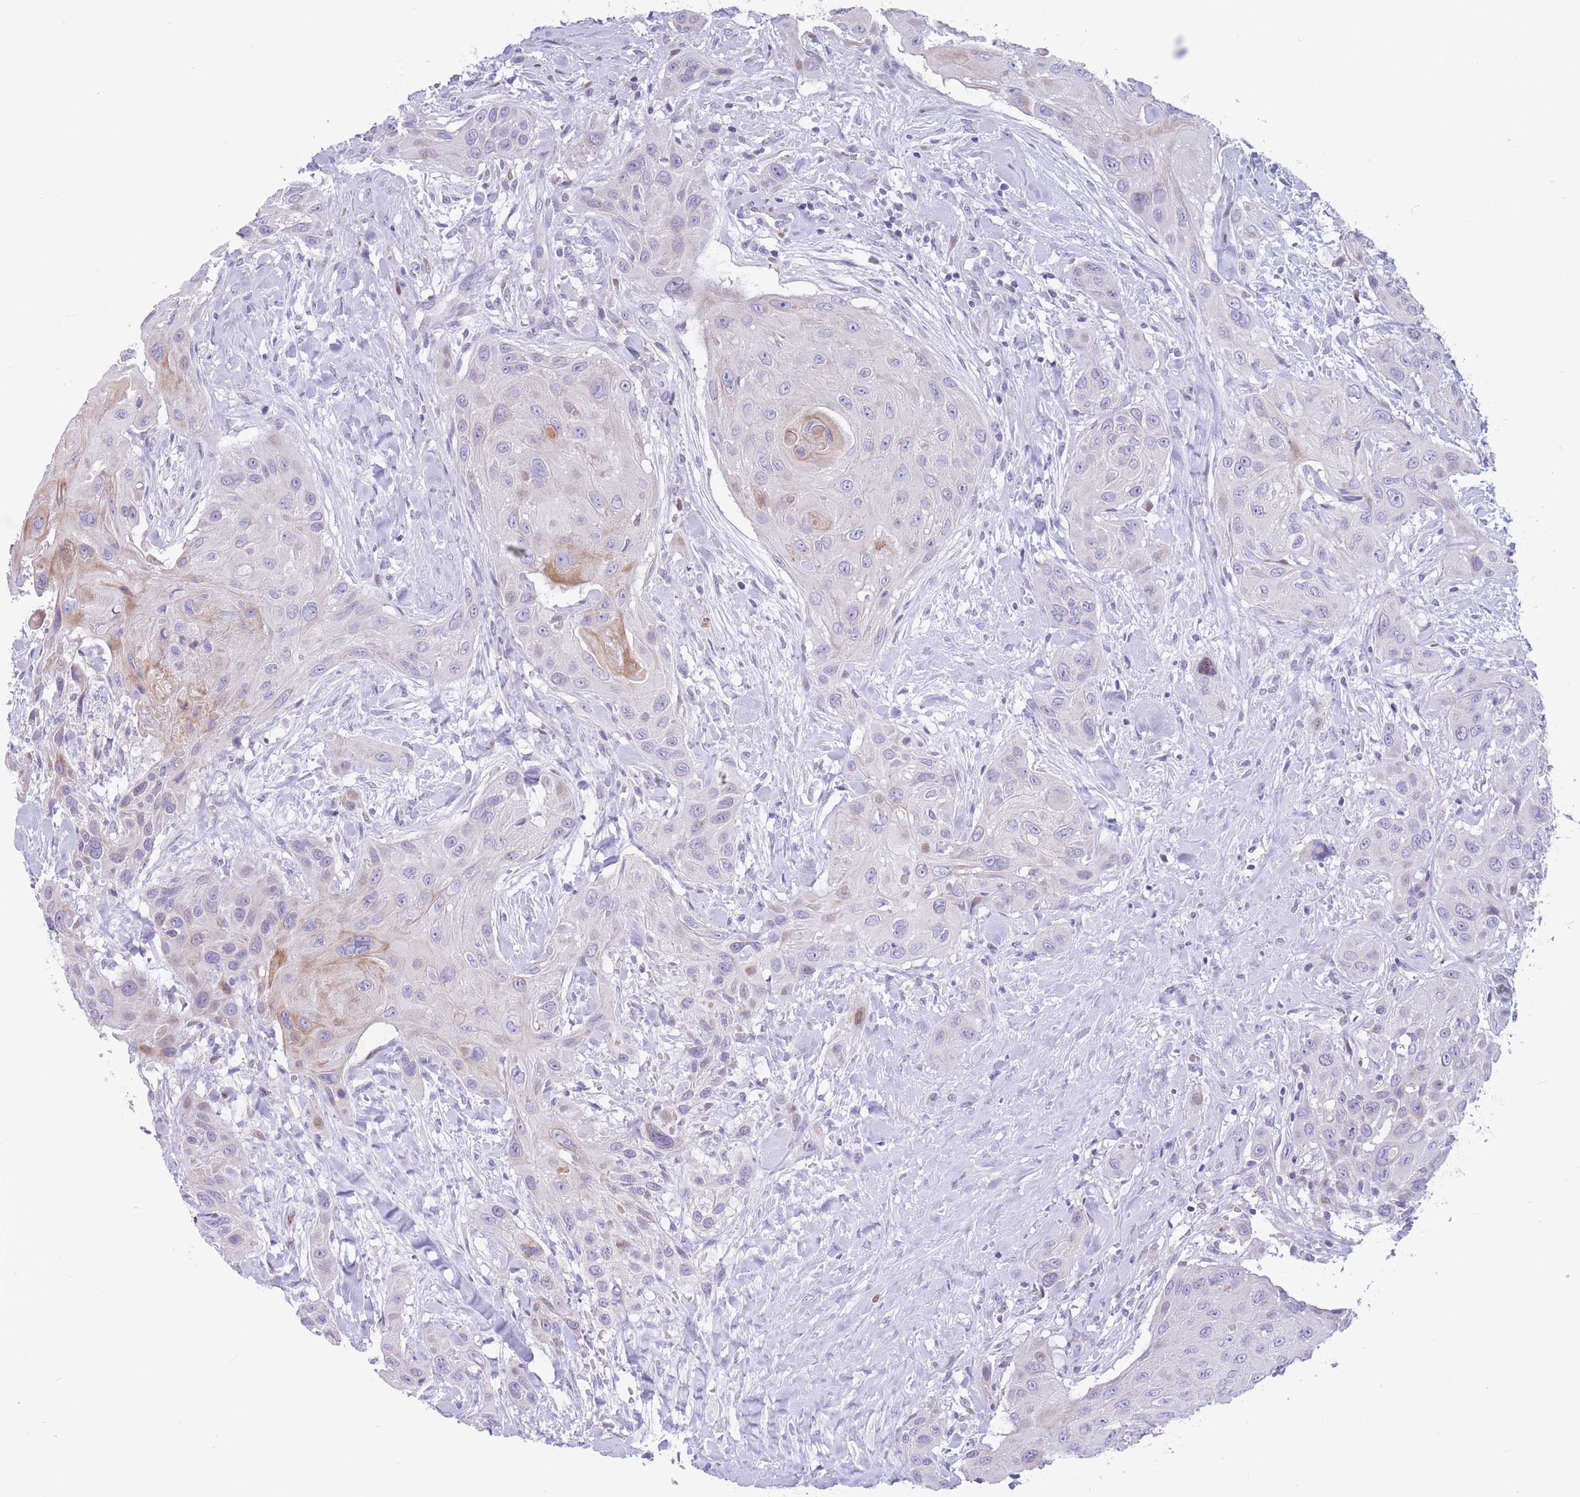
{"staining": {"intensity": "weak", "quantity": "<25%", "location": "cytoplasmic/membranous"}, "tissue": "head and neck cancer", "cell_type": "Tumor cells", "image_type": "cancer", "snomed": [{"axis": "morphology", "description": "Squamous cell carcinoma, NOS"}, {"axis": "topography", "description": "Head-Neck"}], "caption": "Immunohistochemistry (IHC) histopathology image of neoplastic tissue: human head and neck squamous cell carcinoma stained with DAB (3,3'-diaminobenzidine) reveals no significant protein expression in tumor cells.", "gene": "SHCBP1", "patient": {"sex": "male", "age": 81}}